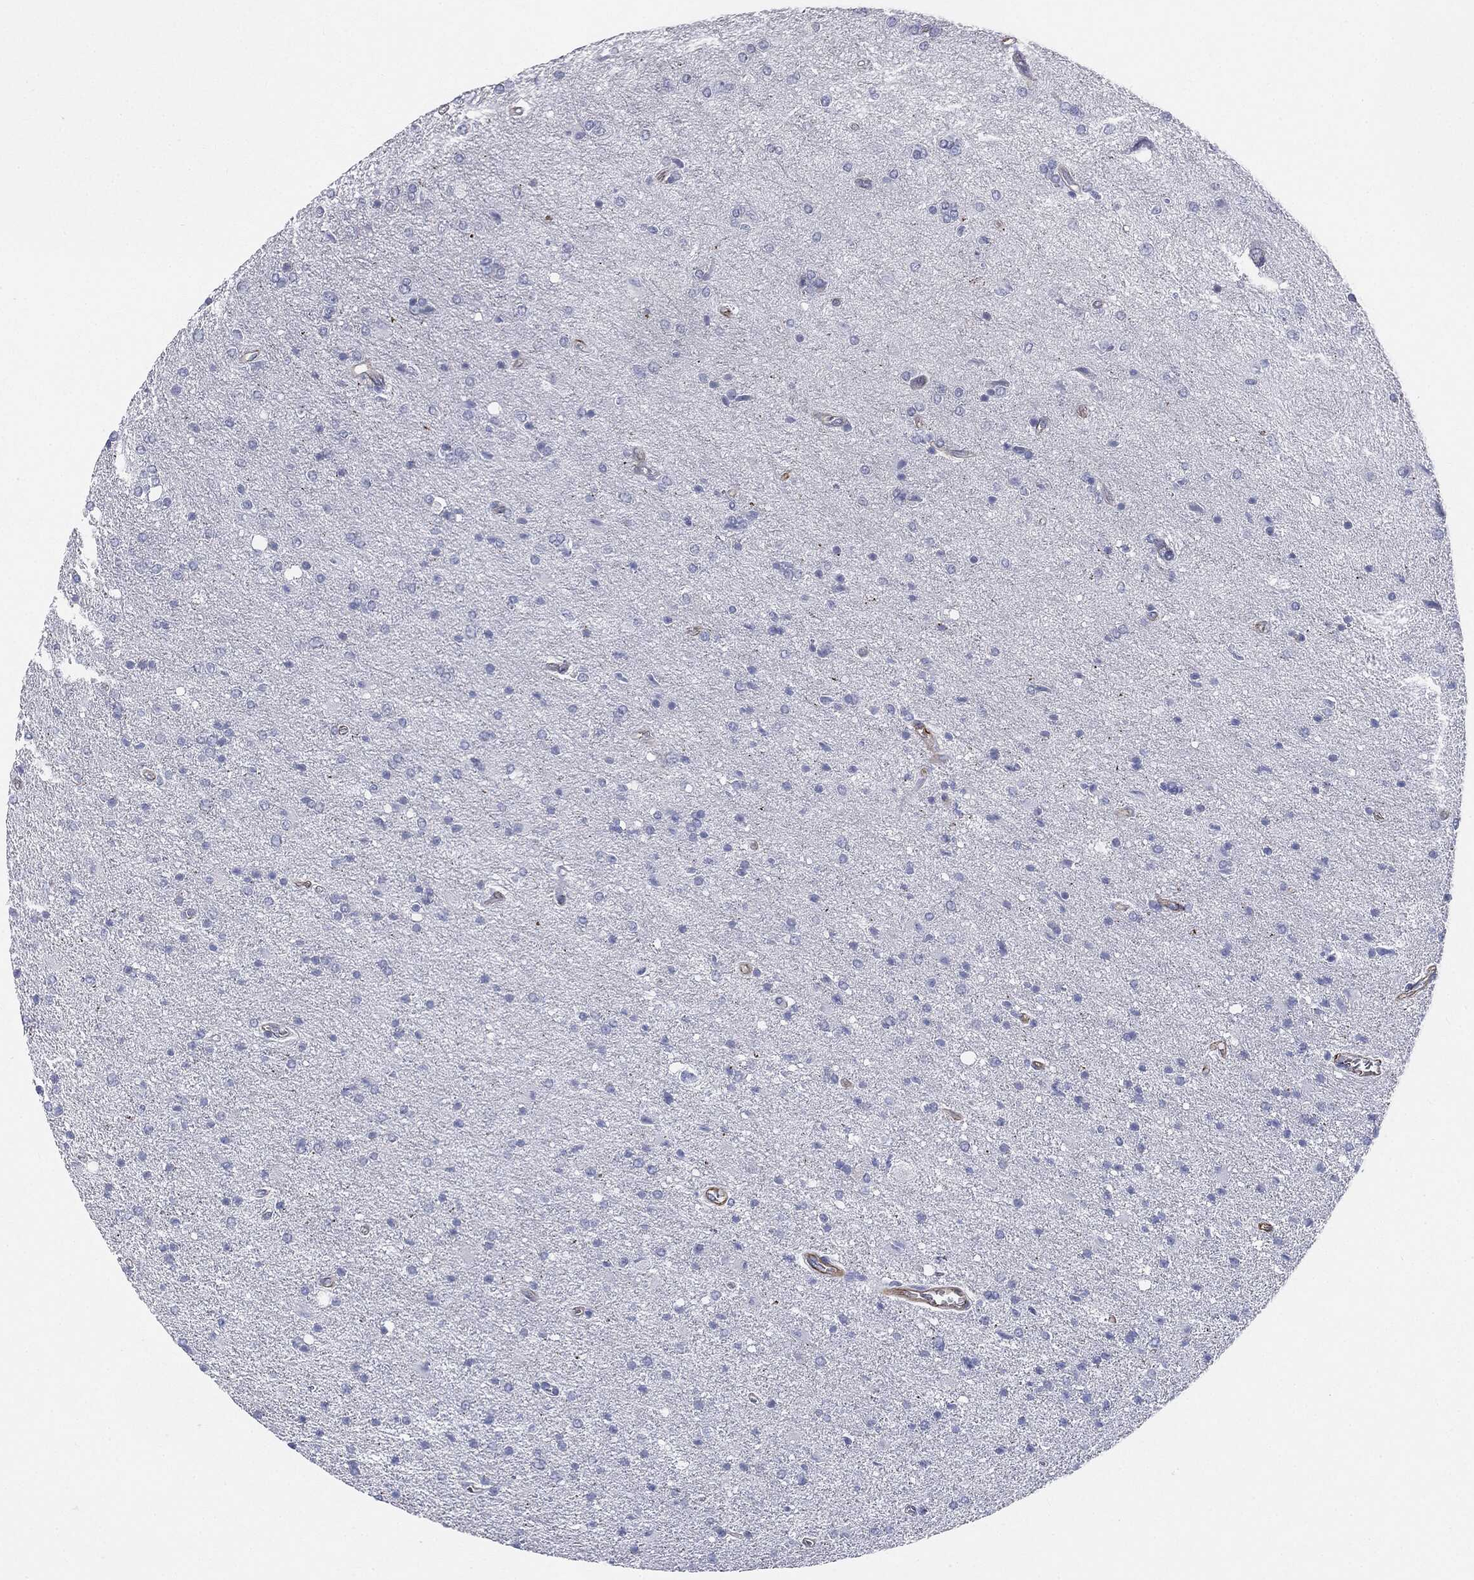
{"staining": {"intensity": "negative", "quantity": "none", "location": "none"}, "tissue": "glioma", "cell_type": "Tumor cells", "image_type": "cancer", "snomed": [{"axis": "morphology", "description": "Glioma, malignant, High grade"}, {"axis": "topography", "description": "Cerebral cortex"}], "caption": "This is a micrograph of immunohistochemistry (IHC) staining of high-grade glioma (malignant), which shows no expression in tumor cells.", "gene": "MUC5AC", "patient": {"sex": "male", "age": 70}}